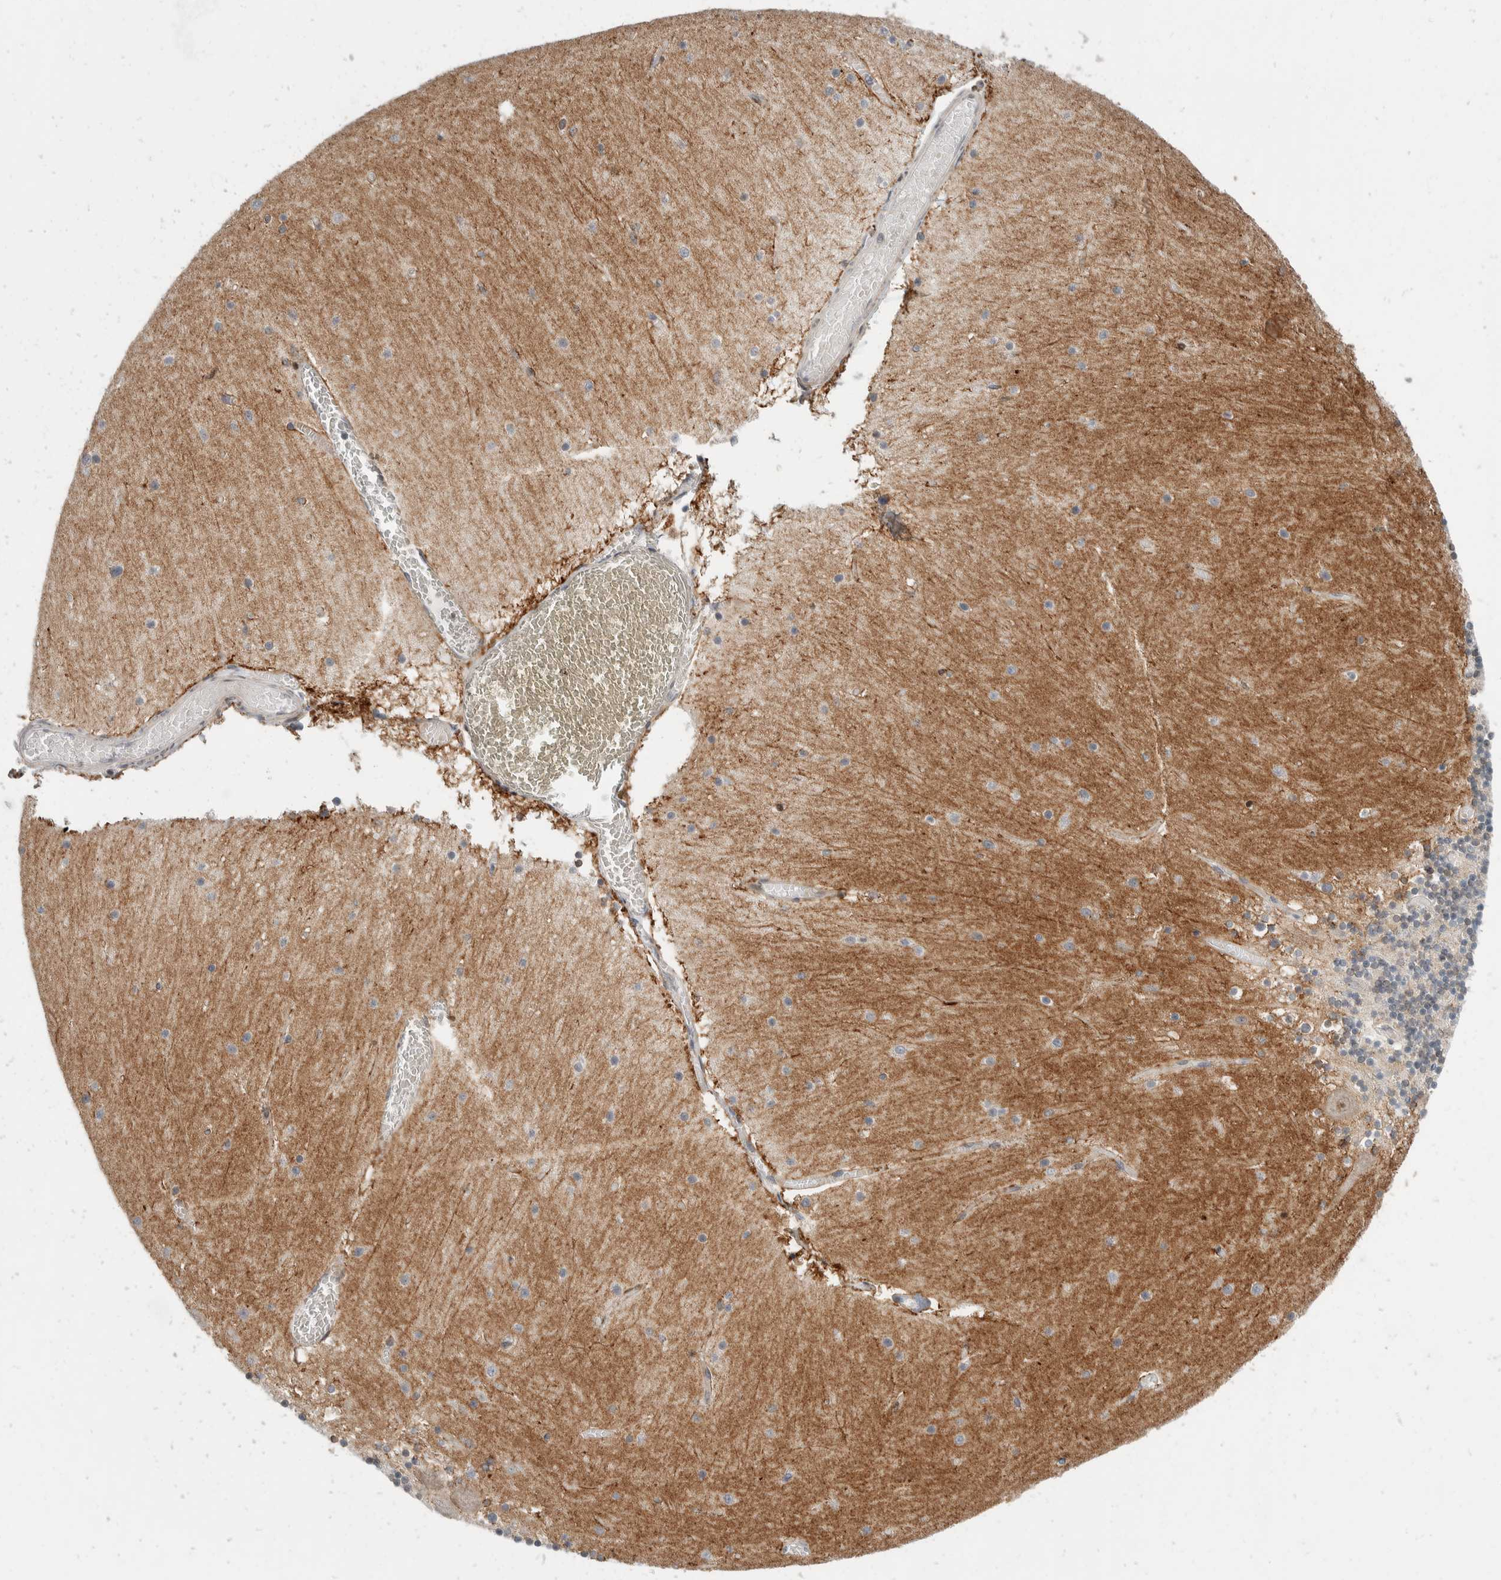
{"staining": {"intensity": "moderate", "quantity": "<25%", "location": "cytoplasmic/membranous"}, "tissue": "cerebellum", "cell_type": "Cells in granular layer", "image_type": "normal", "snomed": [{"axis": "morphology", "description": "Normal tissue, NOS"}, {"axis": "topography", "description": "Cerebellum"}], "caption": "An image of cerebellum stained for a protein reveals moderate cytoplasmic/membranous brown staining in cells in granular layer.", "gene": "ZNF703", "patient": {"sex": "female", "age": 28}}